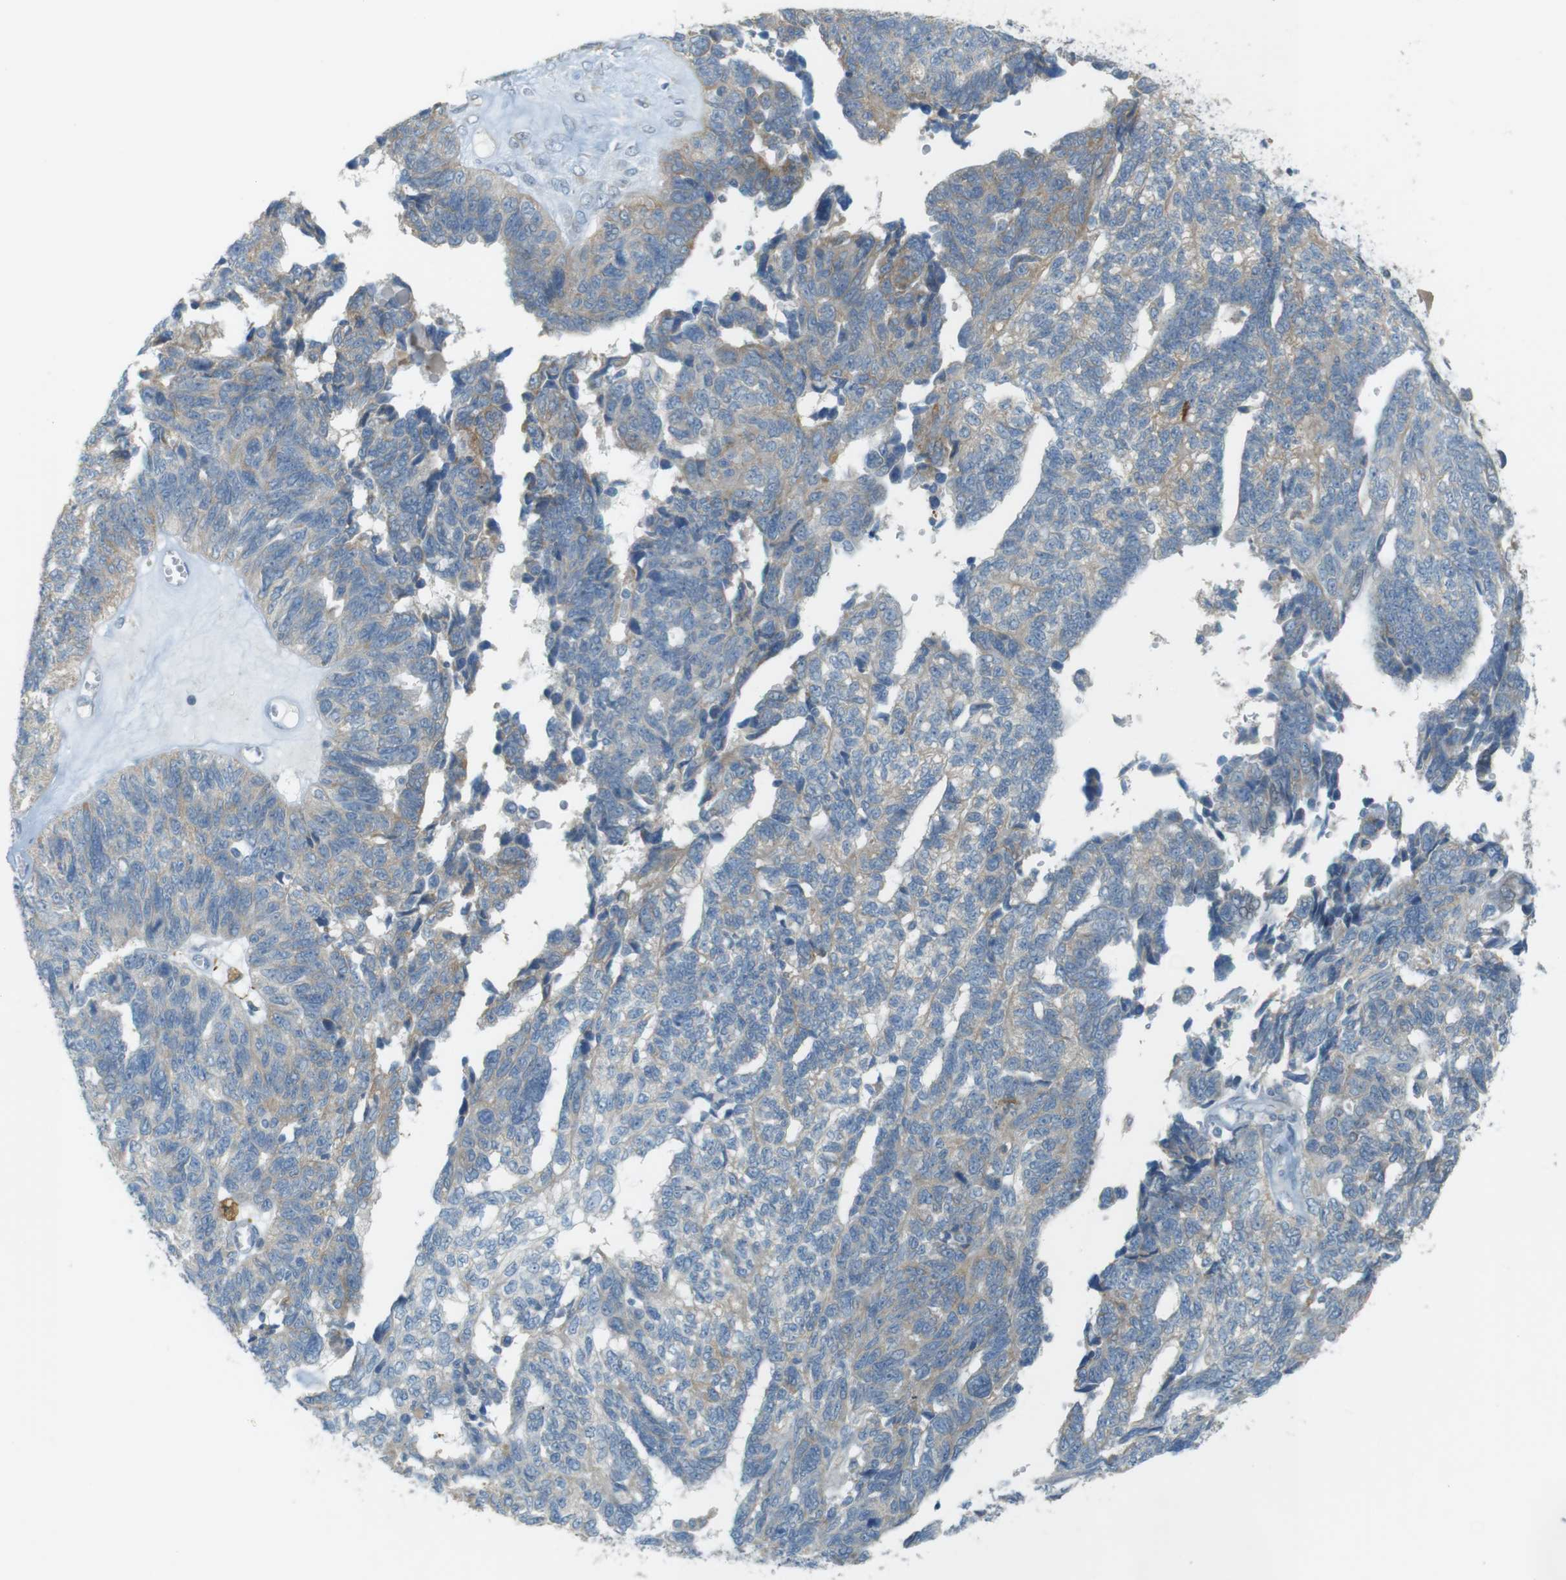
{"staining": {"intensity": "moderate", "quantity": "<25%", "location": "cytoplasmic/membranous"}, "tissue": "ovarian cancer", "cell_type": "Tumor cells", "image_type": "cancer", "snomed": [{"axis": "morphology", "description": "Cystadenocarcinoma, serous, NOS"}, {"axis": "topography", "description": "Ovary"}], "caption": "Tumor cells display low levels of moderate cytoplasmic/membranous expression in approximately <25% of cells in serous cystadenocarcinoma (ovarian). The protein is stained brown, and the nuclei are stained in blue (DAB (3,3'-diaminobenzidine) IHC with brightfield microscopy, high magnification).", "gene": "TMEM41B", "patient": {"sex": "female", "age": 79}}